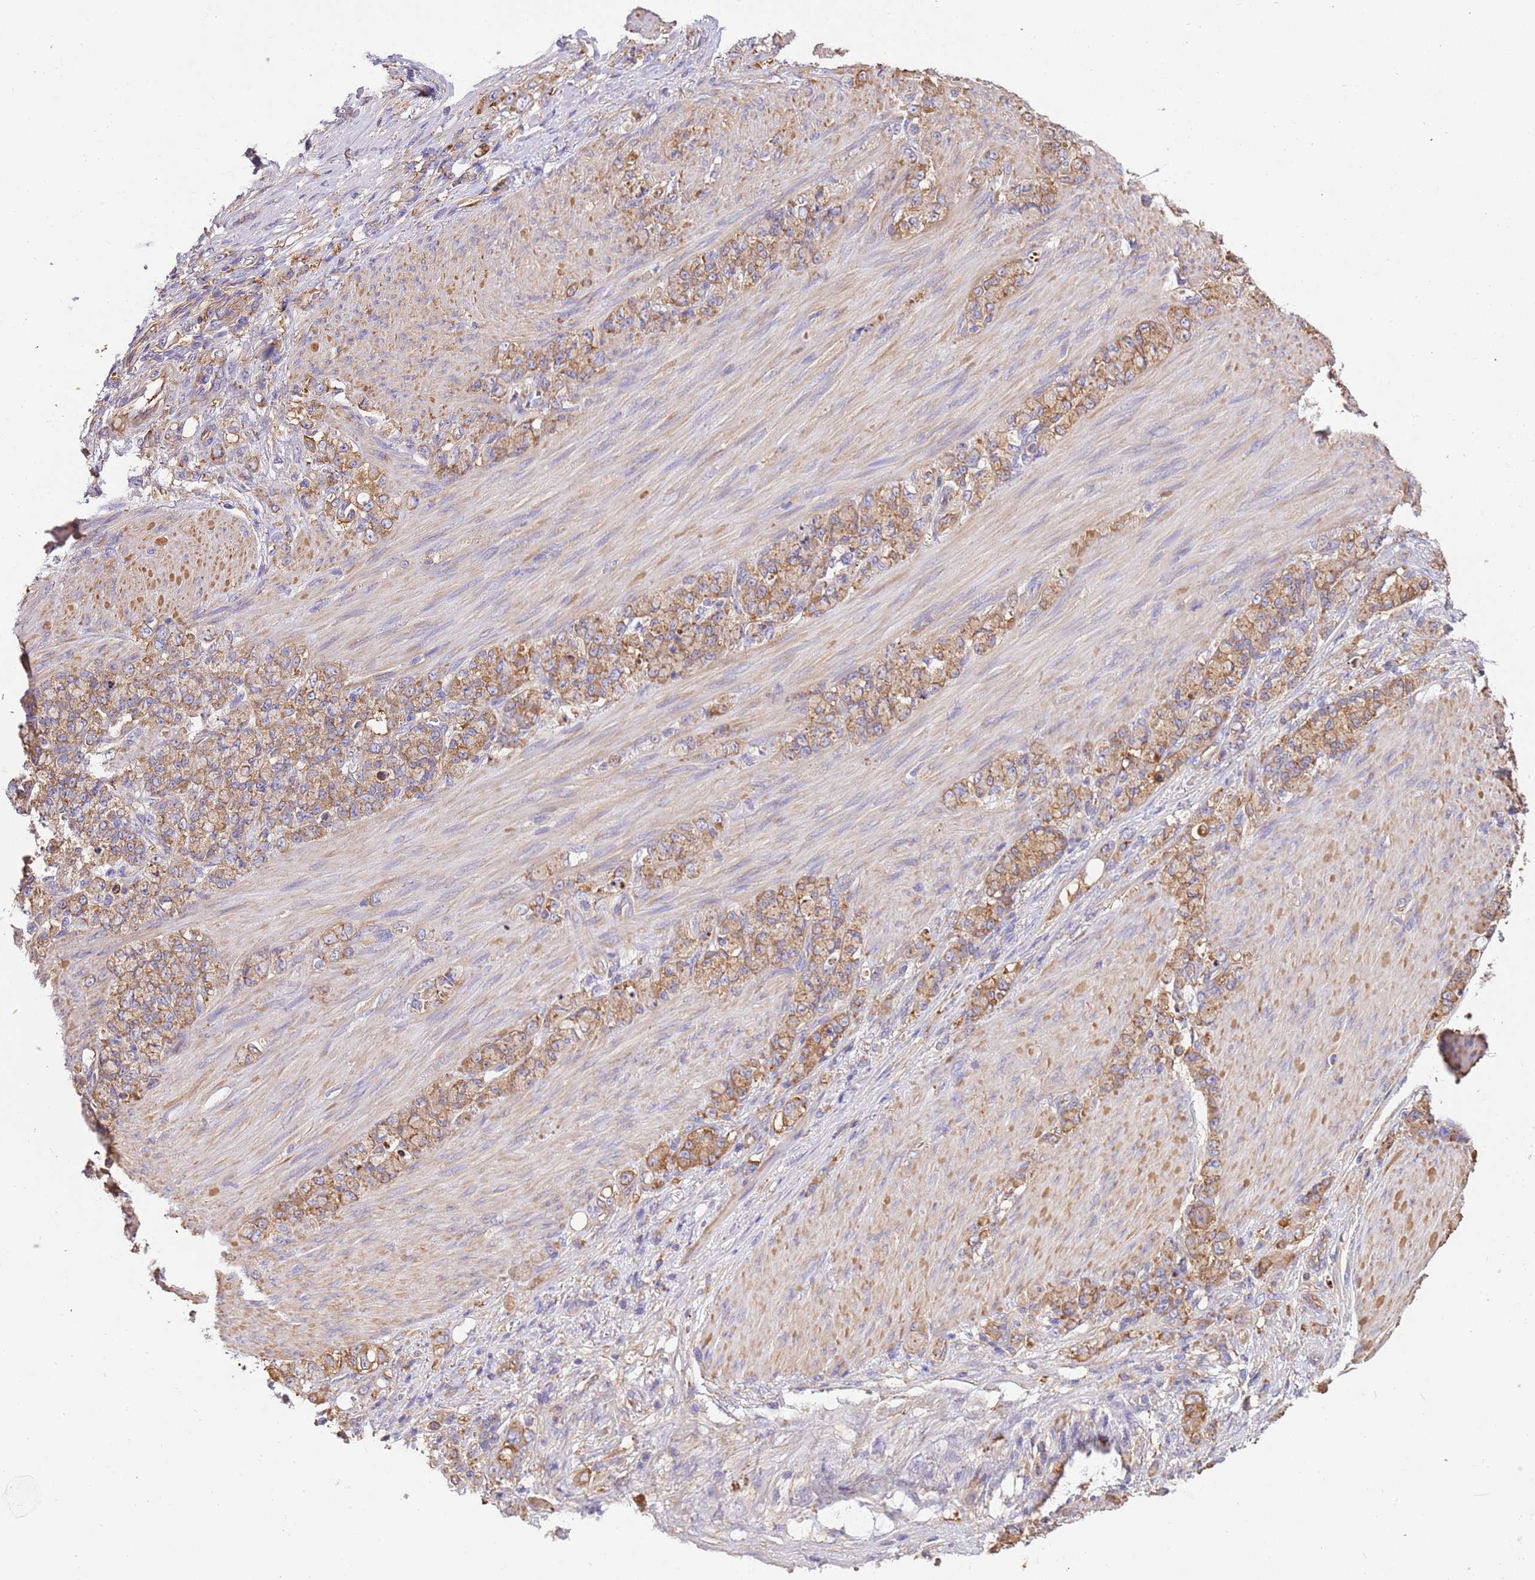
{"staining": {"intensity": "moderate", "quantity": ">75%", "location": "cytoplasmic/membranous"}, "tissue": "stomach cancer", "cell_type": "Tumor cells", "image_type": "cancer", "snomed": [{"axis": "morphology", "description": "Normal tissue, NOS"}, {"axis": "morphology", "description": "Adenocarcinoma, NOS"}, {"axis": "topography", "description": "Stomach"}], "caption": "Brown immunohistochemical staining in human stomach cancer shows moderate cytoplasmic/membranous staining in approximately >75% of tumor cells.", "gene": "NAALADL1", "patient": {"sex": "female", "age": 79}}